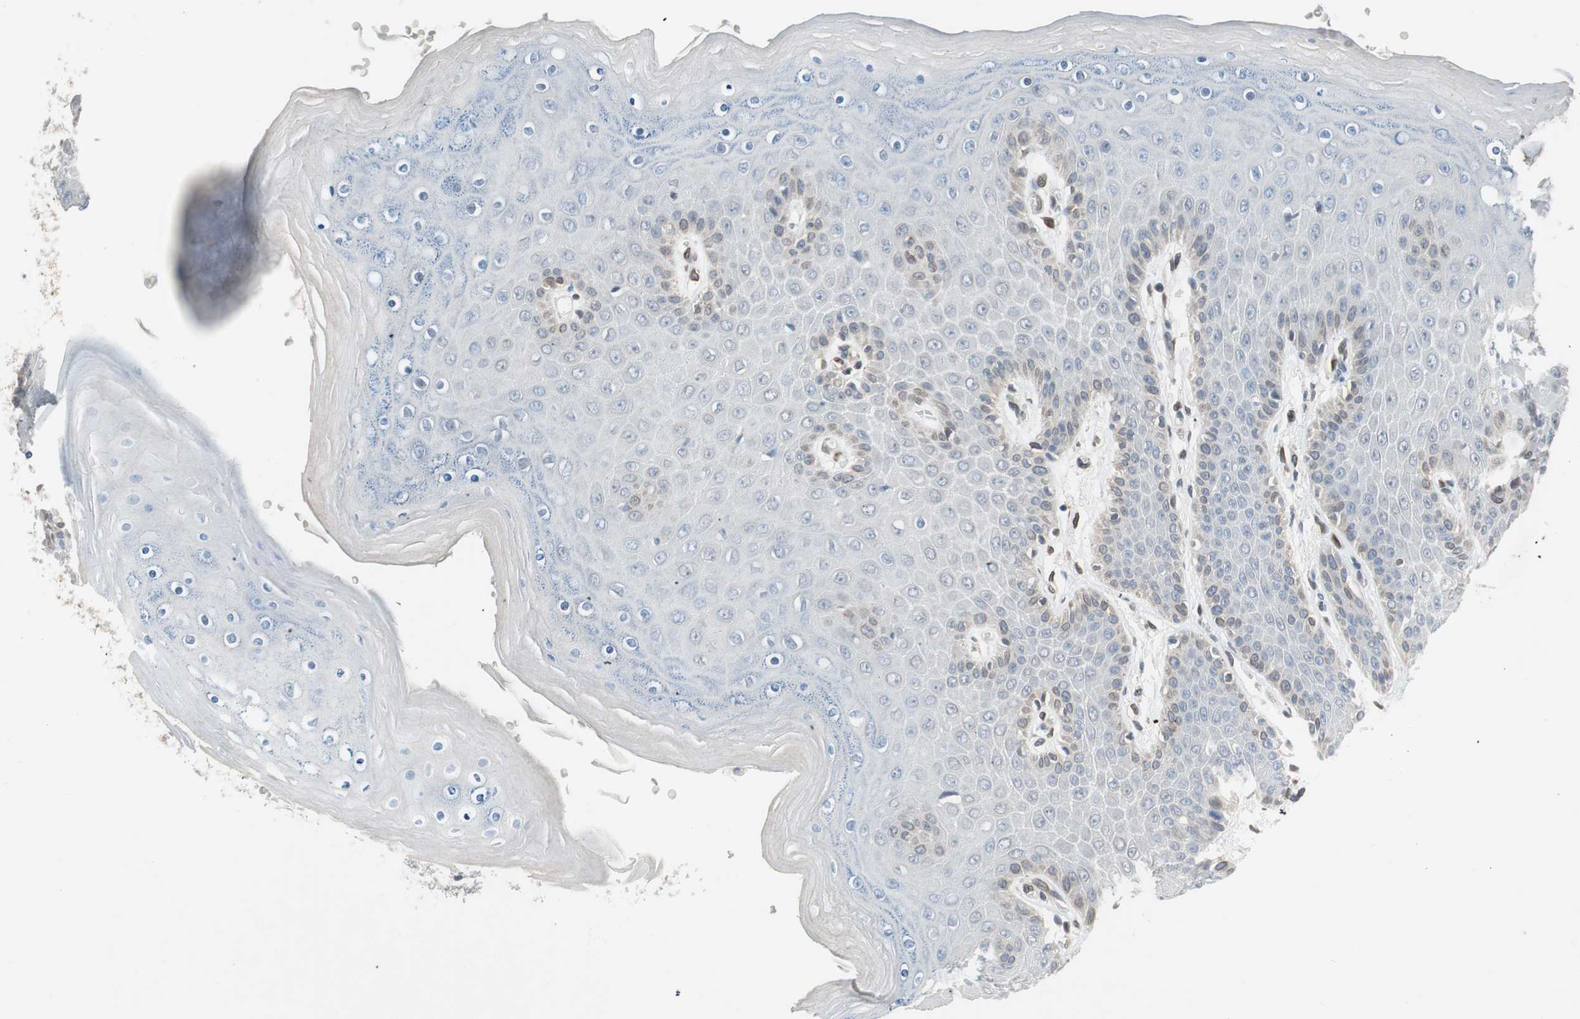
{"staining": {"intensity": "weak", "quantity": "<25%", "location": "cytoplasmic/membranous,nuclear"}, "tissue": "skin", "cell_type": "Epidermal cells", "image_type": "normal", "snomed": [{"axis": "morphology", "description": "Normal tissue, NOS"}, {"axis": "topography", "description": "Anal"}], "caption": "Immunohistochemistry histopathology image of unremarkable skin: human skin stained with DAB exhibits no significant protein staining in epidermal cells.", "gene": "ARNT2", "patient": {"sex": "female", "age": 46}}